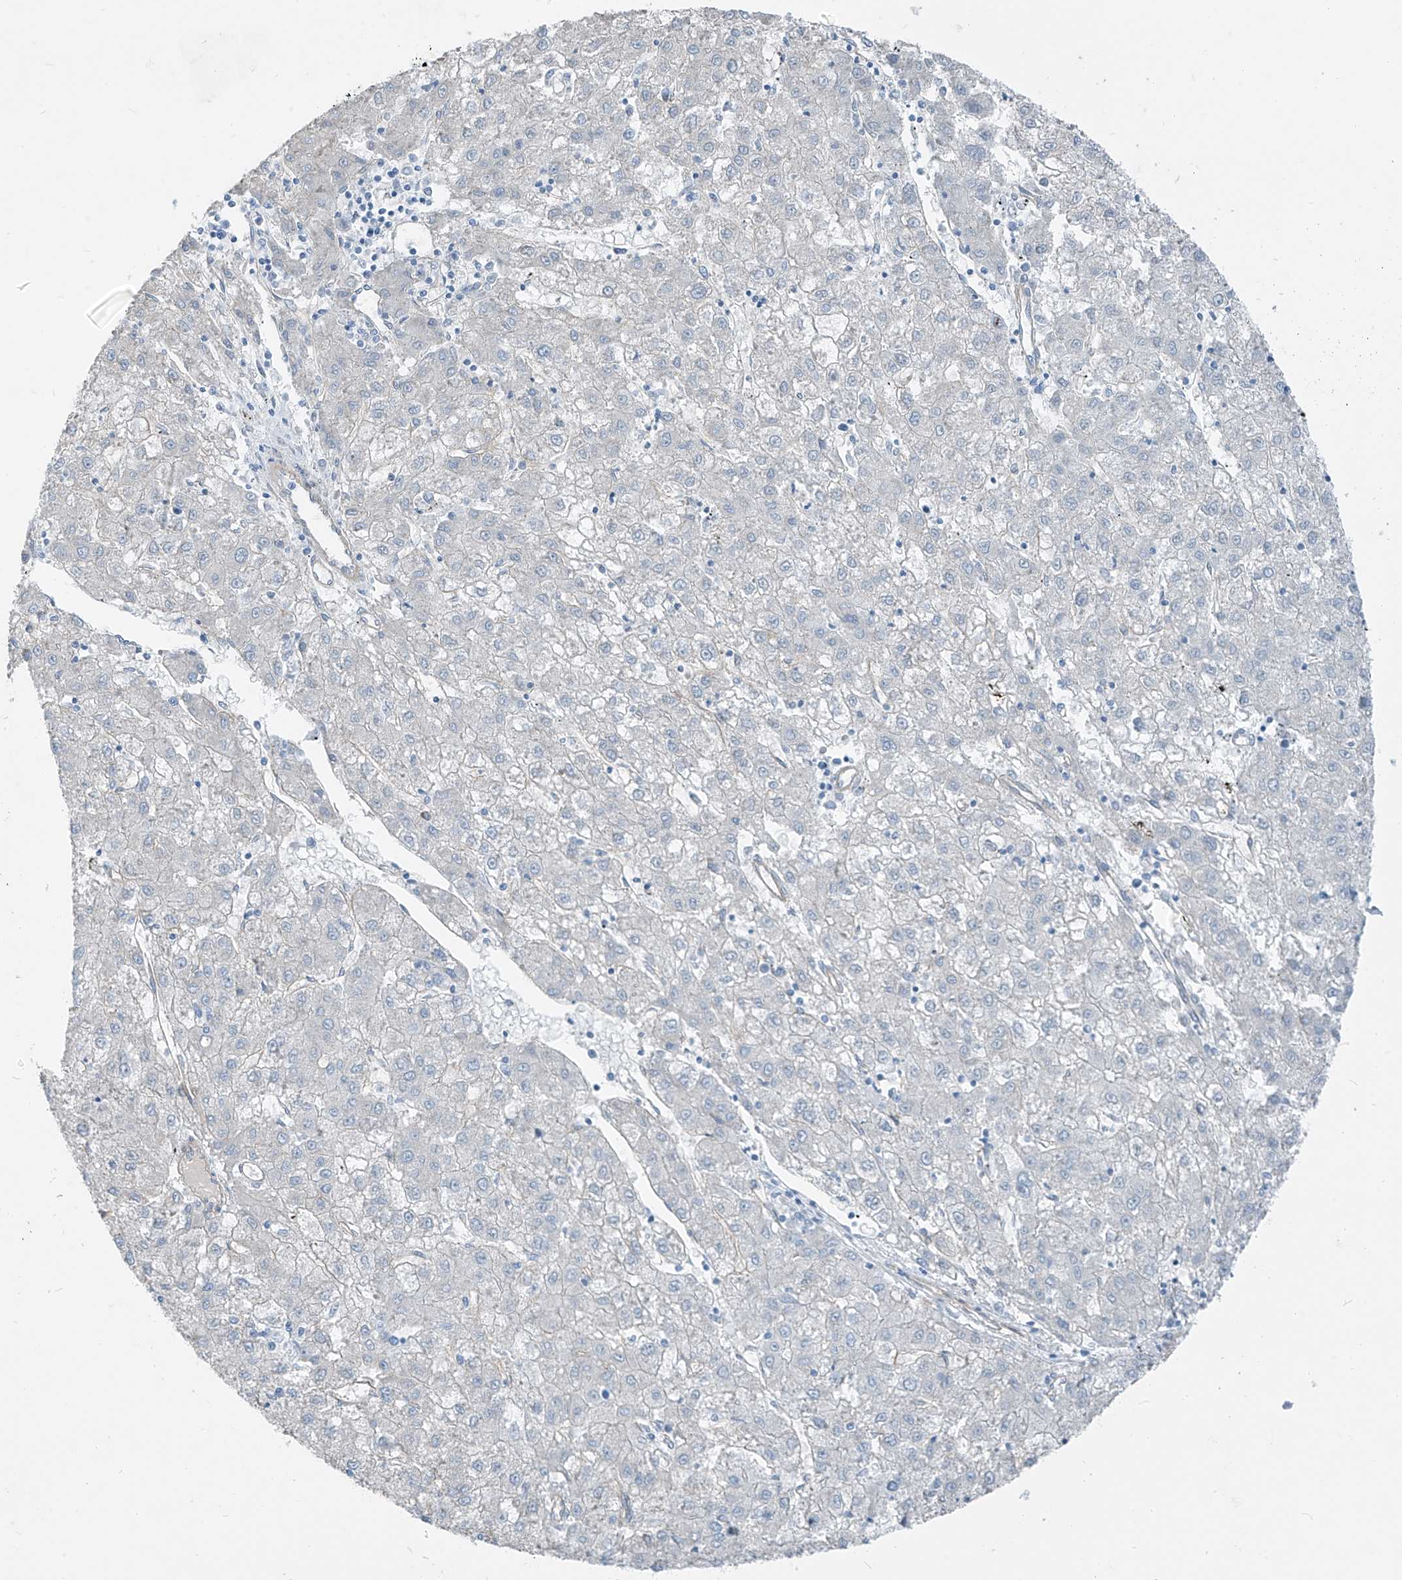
{"staining": {"intensity": "negative", "quantity": "none", "location": "none"}, "tissue": "liver cancer", "cell_type": "Tumor cells", "image_type": "cancer", "snomed": [{"axis": "morphology", "description": "Carcinoma, Hepatocellular, NOS"}, {"axis": "topography", "description": "Liver"}], "caption": "Immunohistochemistry (IHC) of hepatocellular carcinoma (liver) shows no expression in tumor cells. Nuclei are stained in blue.", "gene": "TNS2", "patient": {"sex": "male", "age": 72}}